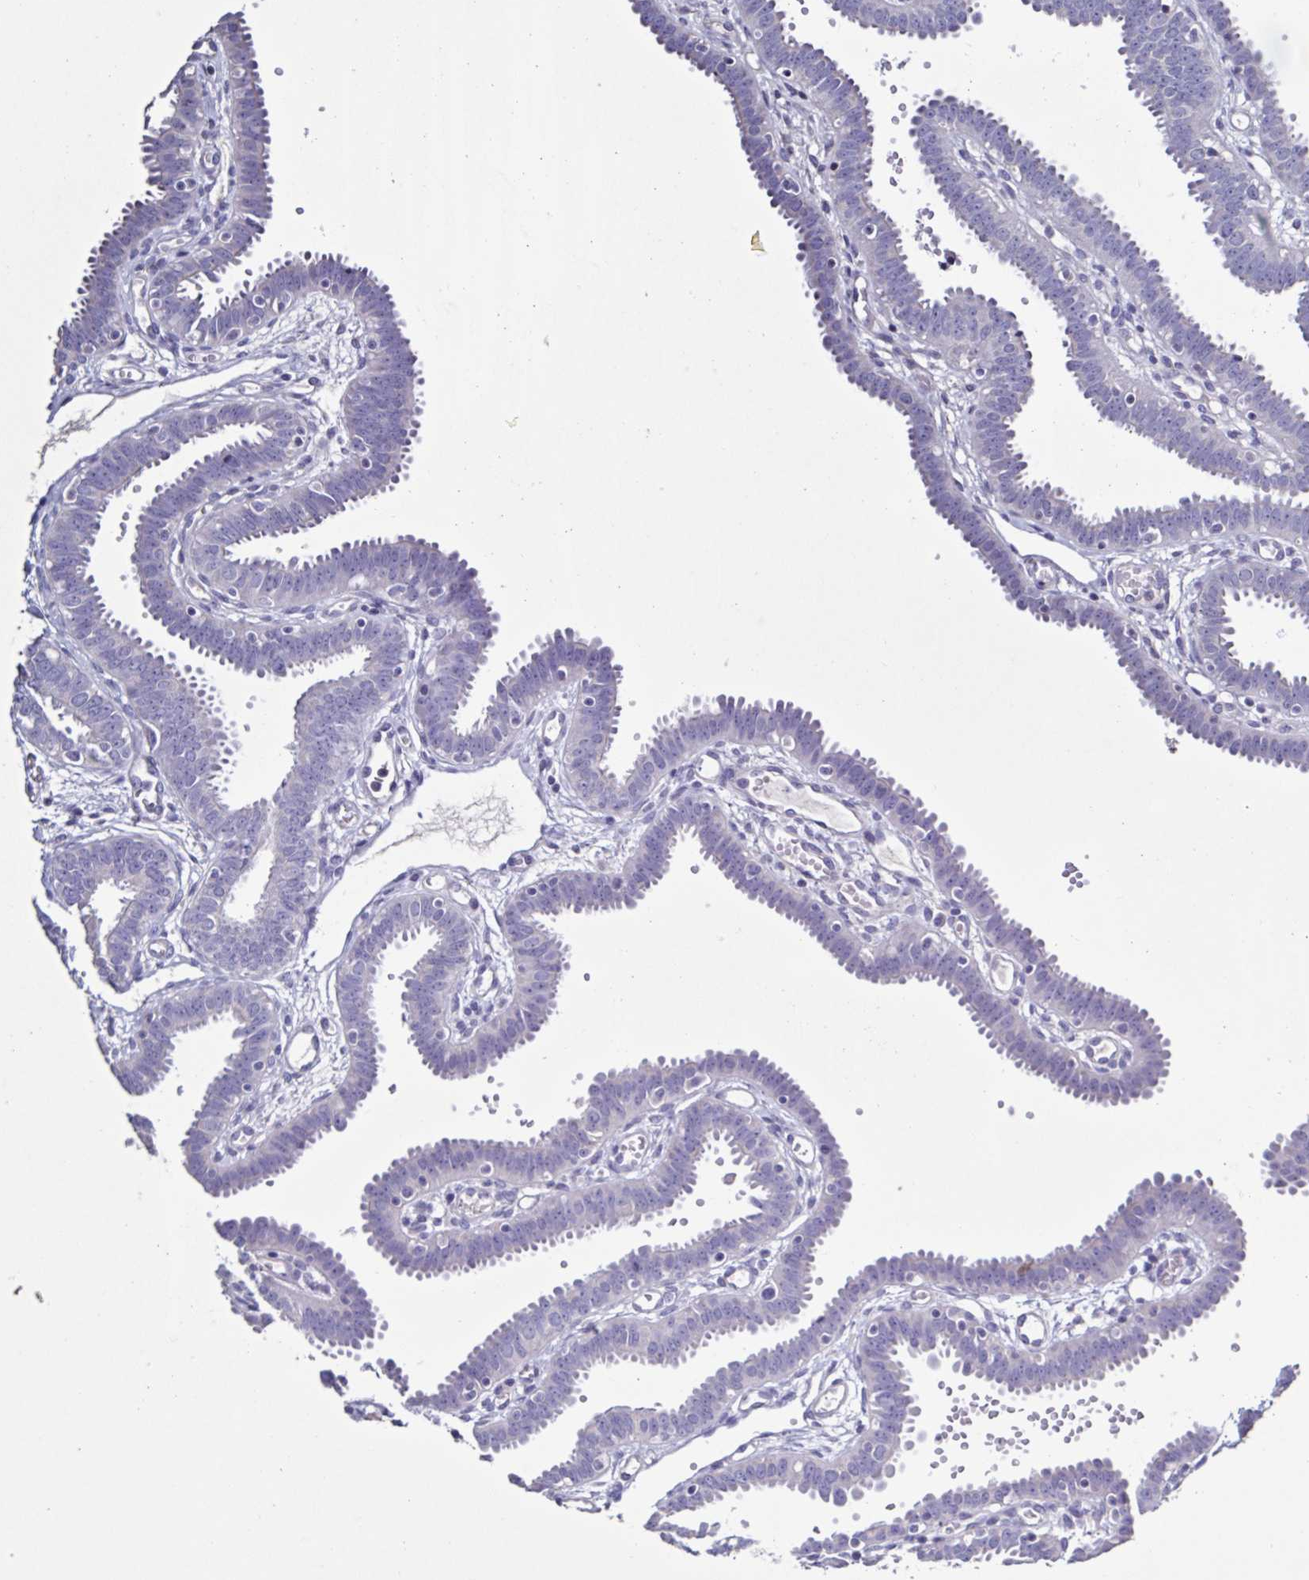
{"staining": {"intensity": "negative", "quantity": "none", "location": "none"}, "tissue": "fallopian tube", "cell_type": "Glandular cells", "image_type": "normal", "snomed": [{"axis": "morphology", "description": "Normal tissue, NOS"}, {"axis": "topography", "description": "Fallopian tube"}], "caption": "Immunohistochemistry of benign fallopian tube reveals no staining in glandular cells. The staining was performed using DAB (3,3'-diaminobenzidine) to visualize the protein expression in brown, while the nuclei were stained in blue with hematoxylin (Magnification: 20x).", "gene": "PLA2G4E", "patient": {"sex": "female", "age": 37}}